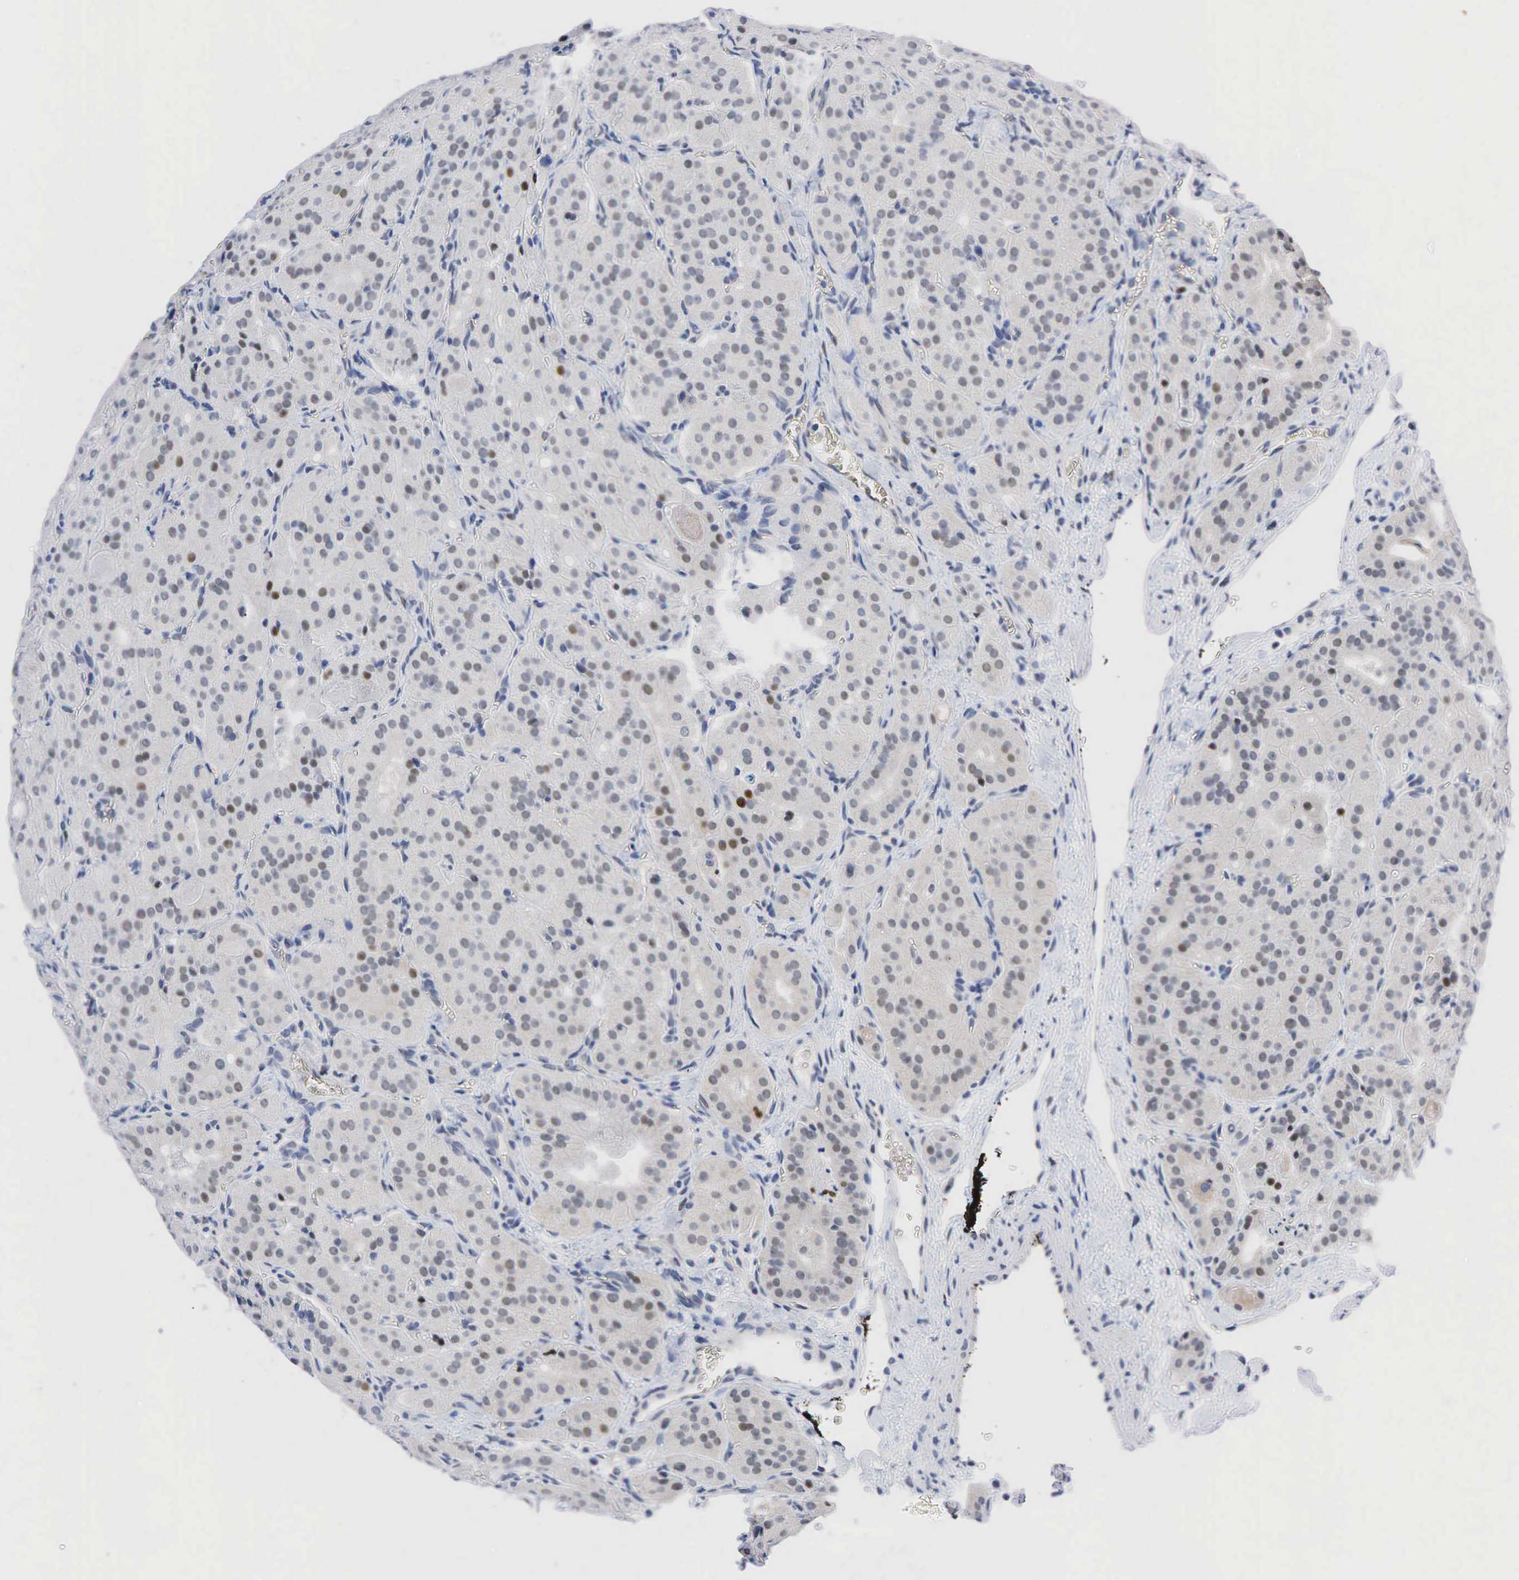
{"staining": {"intensity": "weak", "quantity": "<25%", "location": "nuclear"}, "tissue": "thyroid cancer", "cell_type": "Tumor cells", "image_type": "cancer", "snomed": [{"axis": "morphology", "description": "Carcinoma, NOS"}, {"axis": "topography", "description": "Thyroid gland"}], "caption": "Carcinoma (thyroid) was stained to show a protein in brown. There is no significant positivity in tumor cells. Nuclei are stained in blue.", "gene": "PGR", "patient": {"sex": "male", "age": 76}}